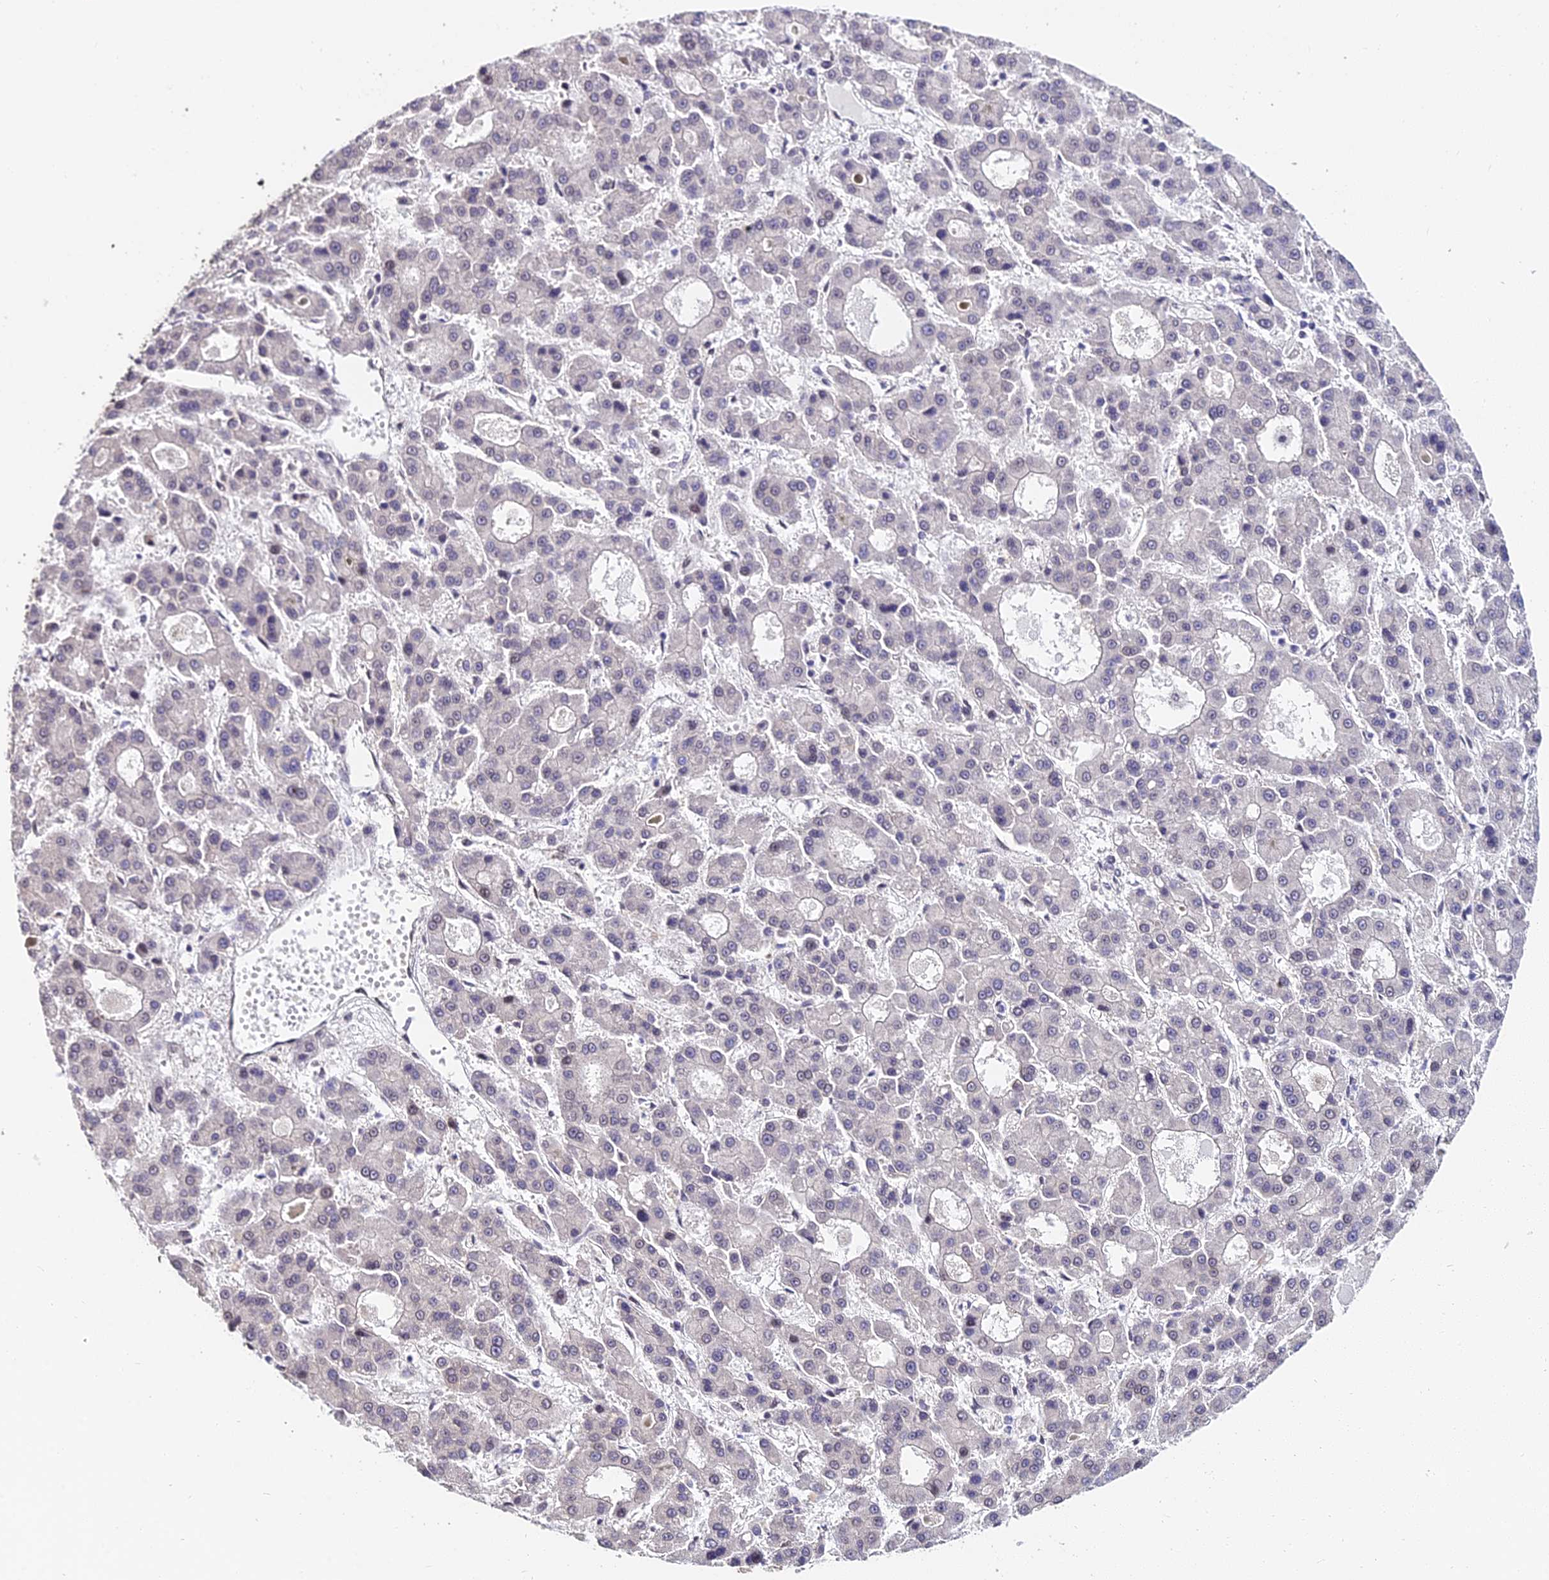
{"staining": {"intensity": "negative", "quantity": "none", "location": "none"}, "tissue": "liver cancer", "cell_type": "Tumor cells", "image_type": "cancer", "snomed": [{"axis": "morphology", "description": "Carcinoma, Hepatocellular, NOS"}, {"axis": "topography", "description": "Liver"}], "caption": "Hepatocellular carcinoma (liver) was stained to show a protein in brown. There is no significant expression in tumor cells.", "gene": "INPP4A", "patient": {"sex": "male", "age": 70}}